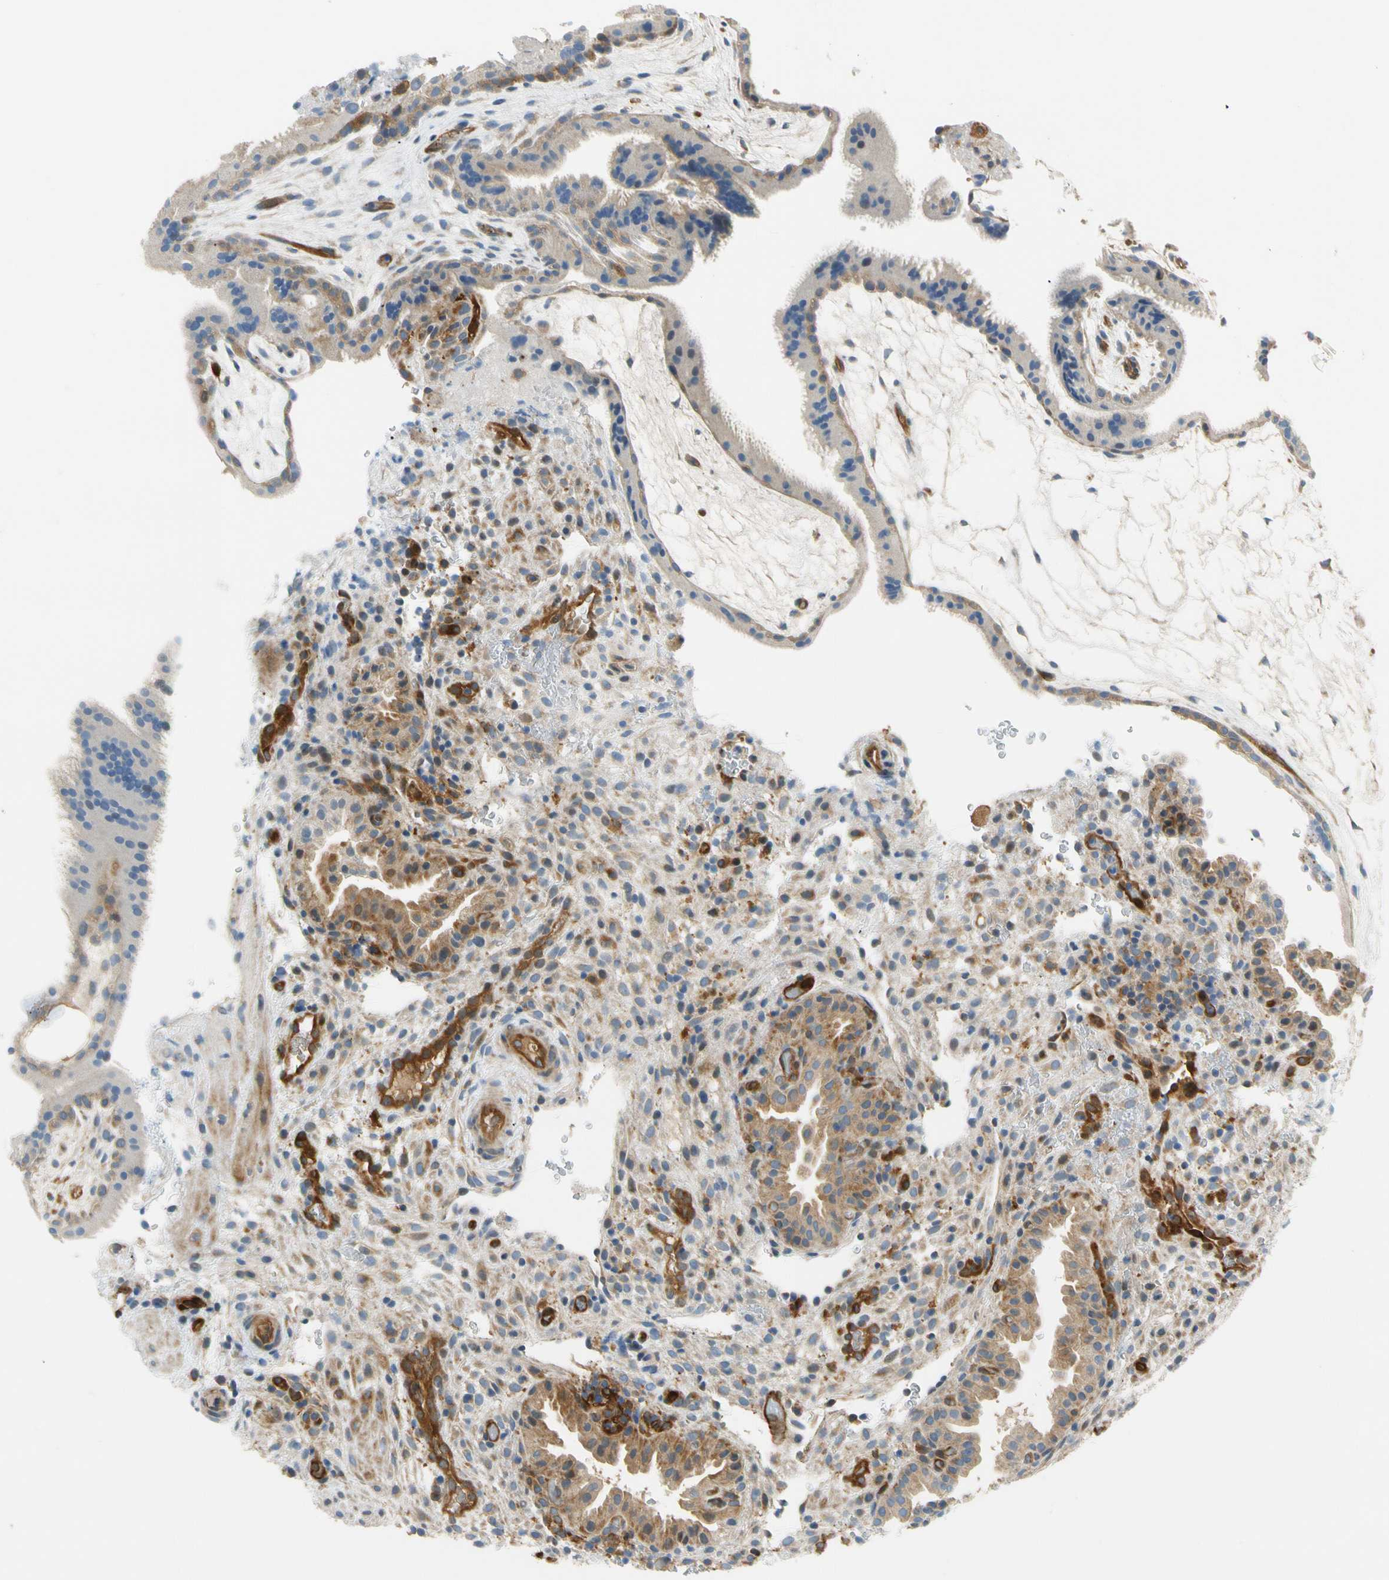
{"staining": {"intensity": "moderate", "quantity": ">75%", "location": "cytoplasmic/membranous"}, "tissue": "placenta", "cell_type": "Decidual cells", "image_type": "normal", "snomed": [{"axis": "morphology", "description": "Normal tissue, NOS"}, {"axis": "topography", "description": "Placenta"}], "caption": "Immunohistochemical staining of benign placenta shows >75% levels of moderate cytoplasmic/membranous protein staining in about >75% of decidual cells.", "gene": "PARP14", "patient": {"sex": "female", "age": 19}}